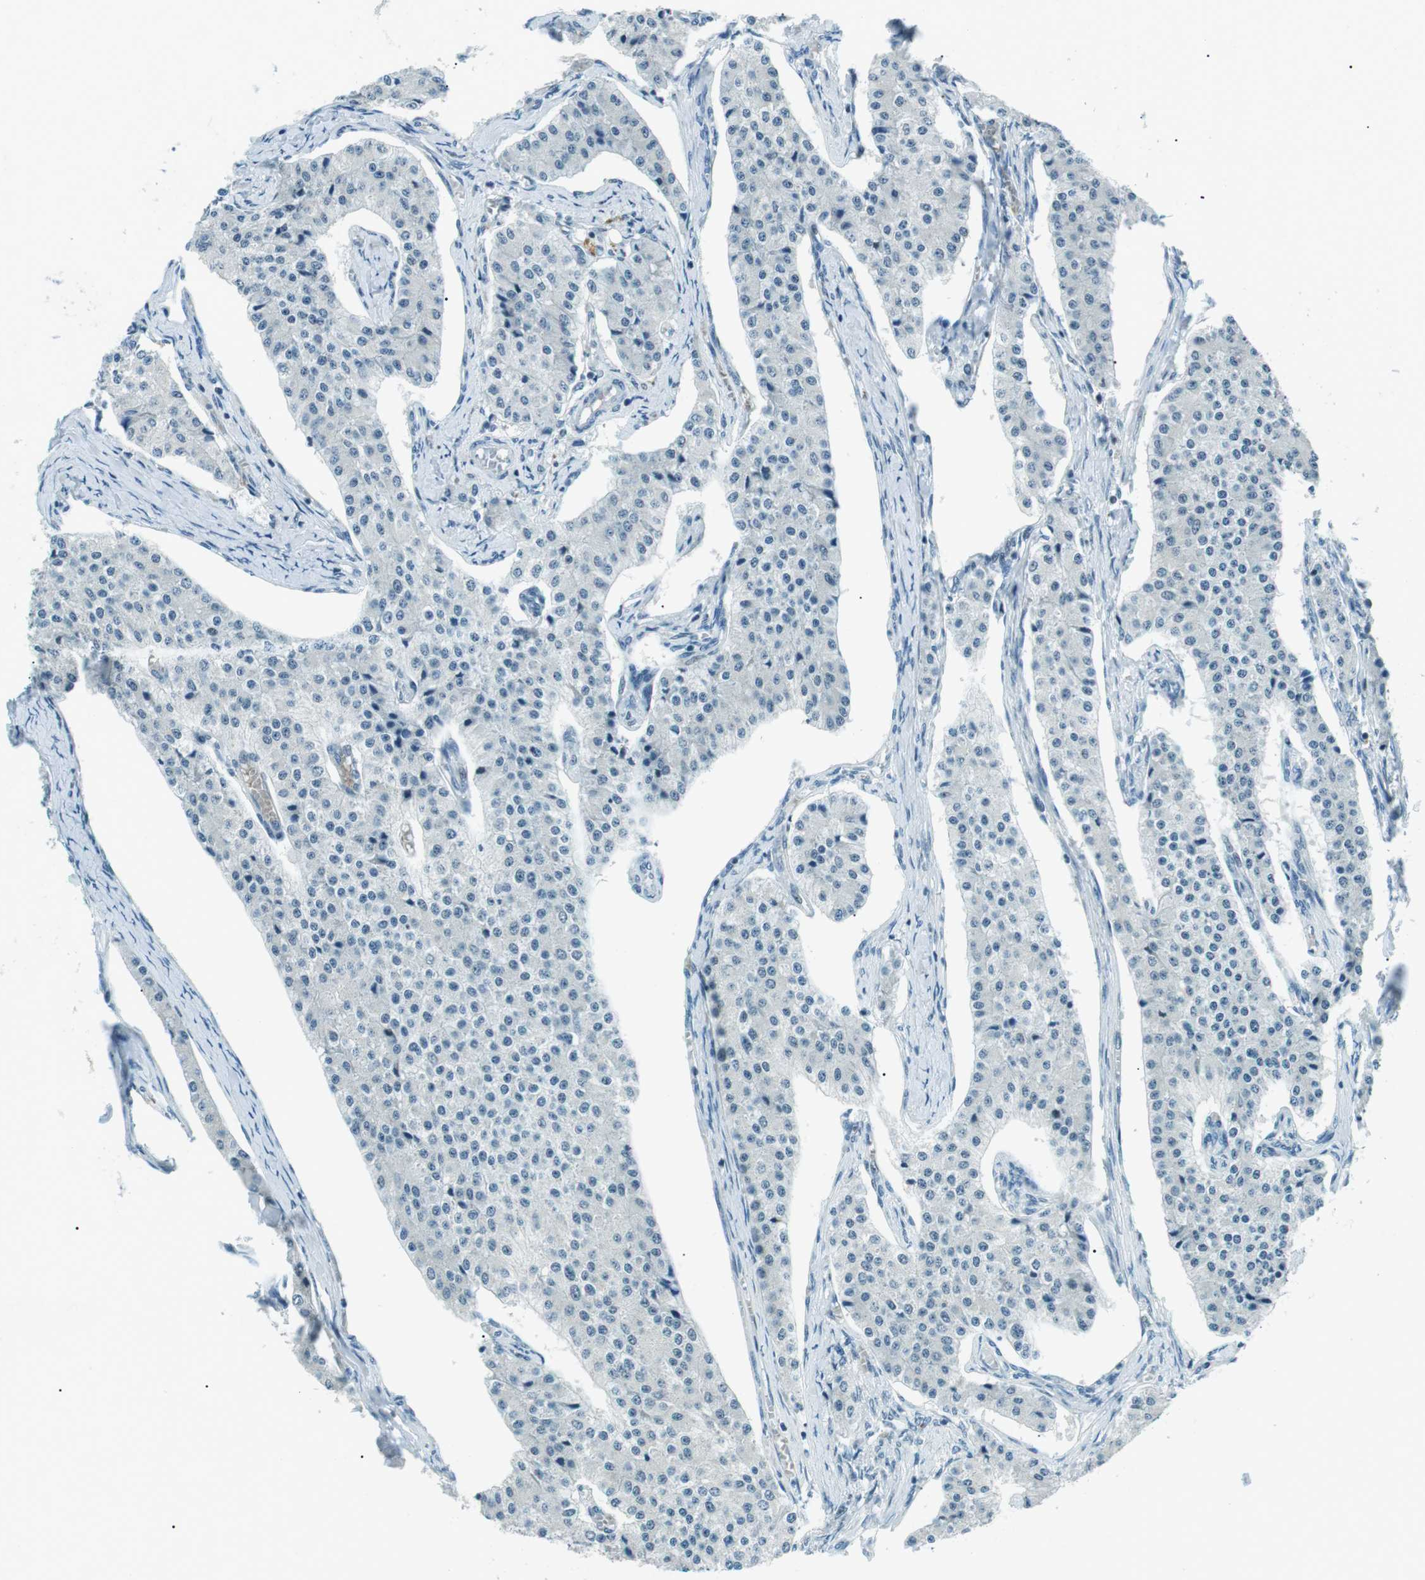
{"staining": {"intensity": "negative", "quantity": "none", "location": "none"}, "tissue": "carcinoid", "cell_type": "Tumor cells", "image_type": "cancer", "snomed": [{"axis": "morphology", "description": "Carcinoid, malignant, NOS"}, {"axis": "topography", "description": "Colon"}], "caption": "Immunohistochemistry (IHC) image of human carcinoid (malignant) stained for a protein (brown), which exhibits no expression in tumor cells. (IHC, brightfield microscopy, high magnification).", "gene": "PJA1", "patient": {"sex": "female", "age": 52}}